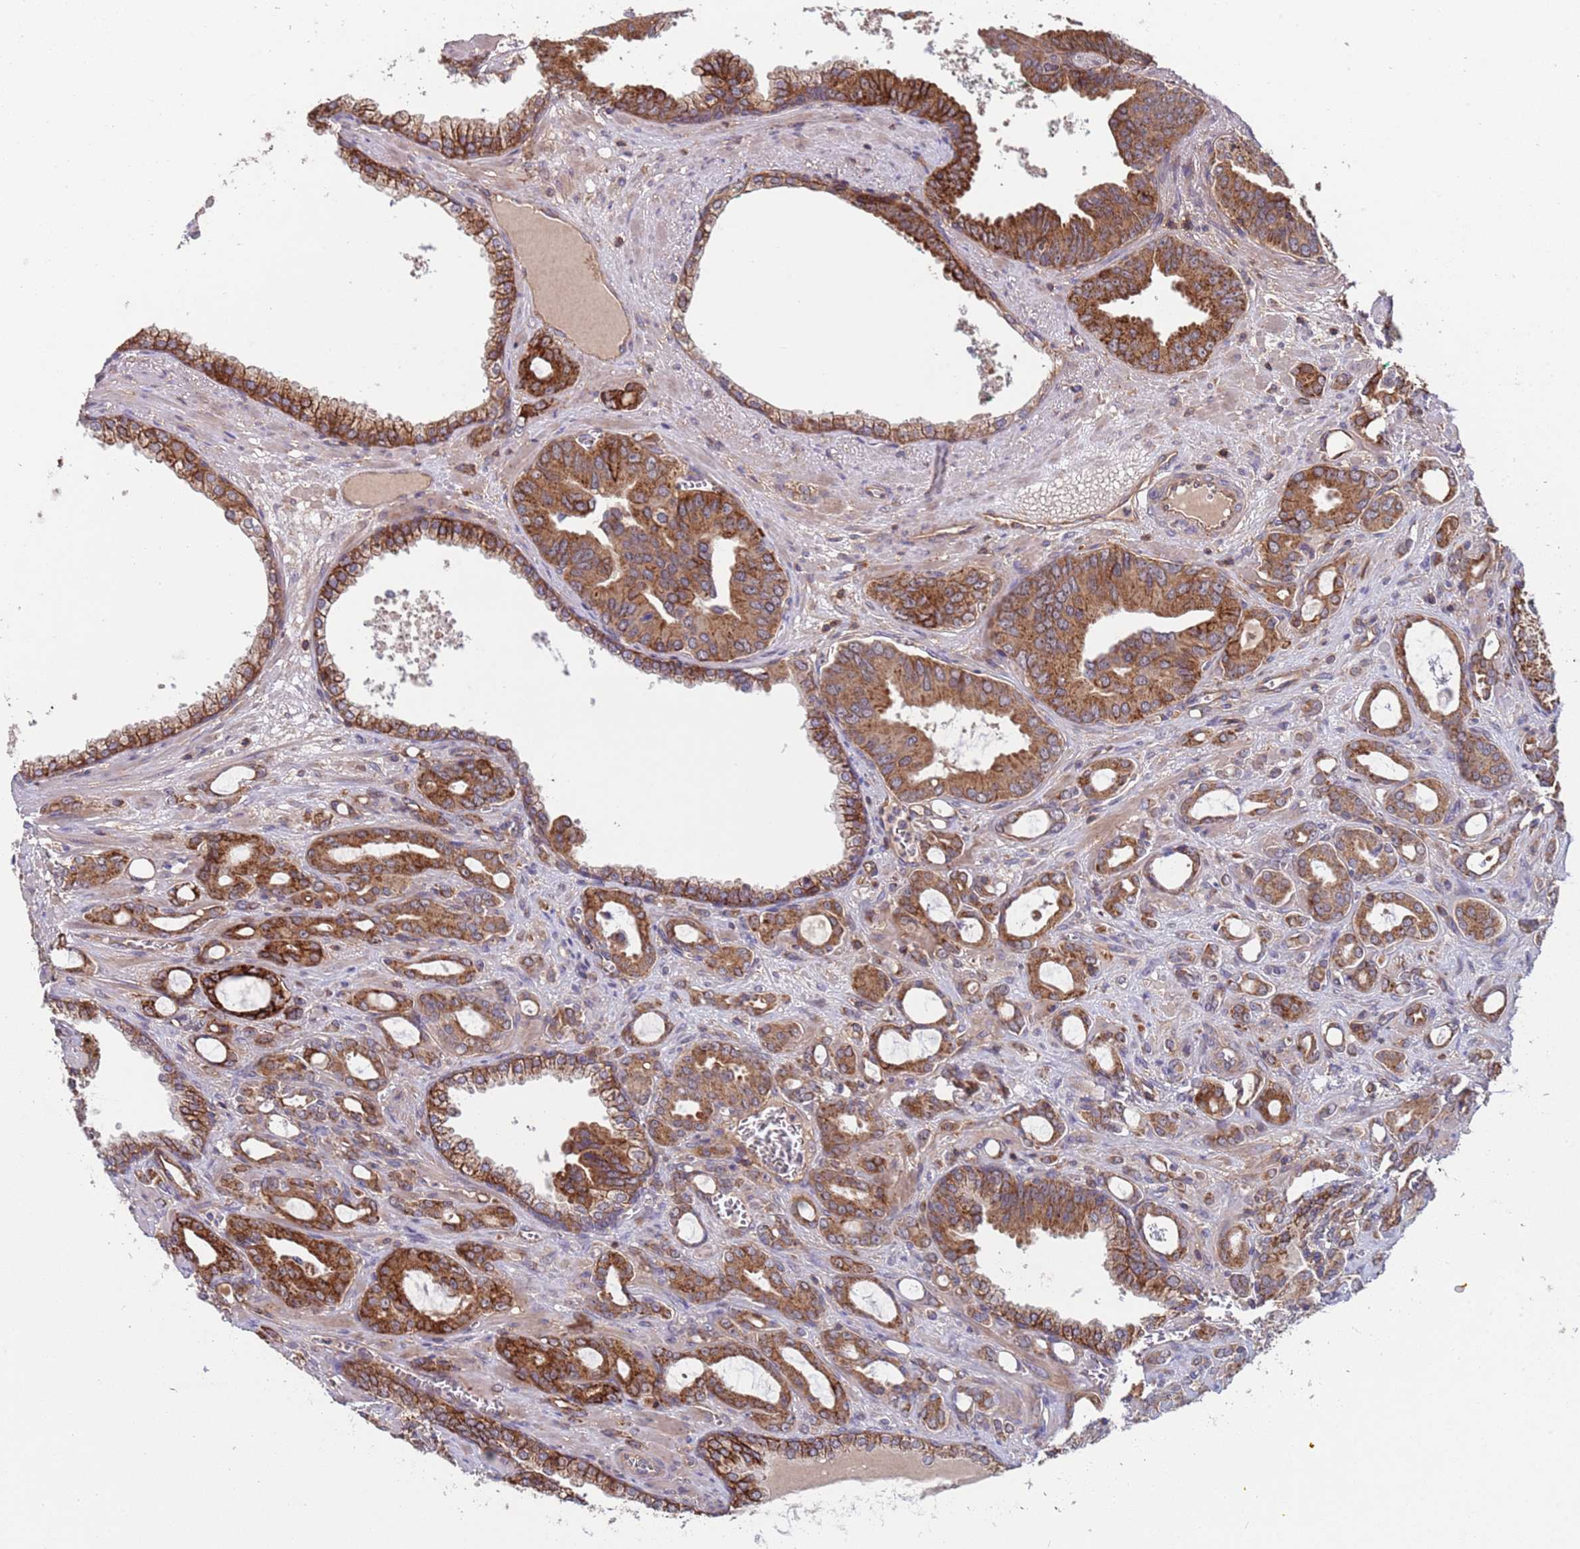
{"staining": {"intensity": "moderate", "quantity": ">75%", "location": "cytoplasmic/membranous"}, "tissue": "prostate cancer", "cell_type": "Tumor cells", "image_type": "cancer", "snomed": [{"axis": "morphology", "description": "Adenocarcinoma, High grade"}, {"axis": "topography", "description": "Prostate"}], "caption": "Immunohistochemical staining of human prostate cancer exhibits medium levels of moderate cytoplasmic/membranous protein expression in about >75% of tumor cells.", "gene": "ACAD8", "patient": {"sex": "male", "age": 72}}